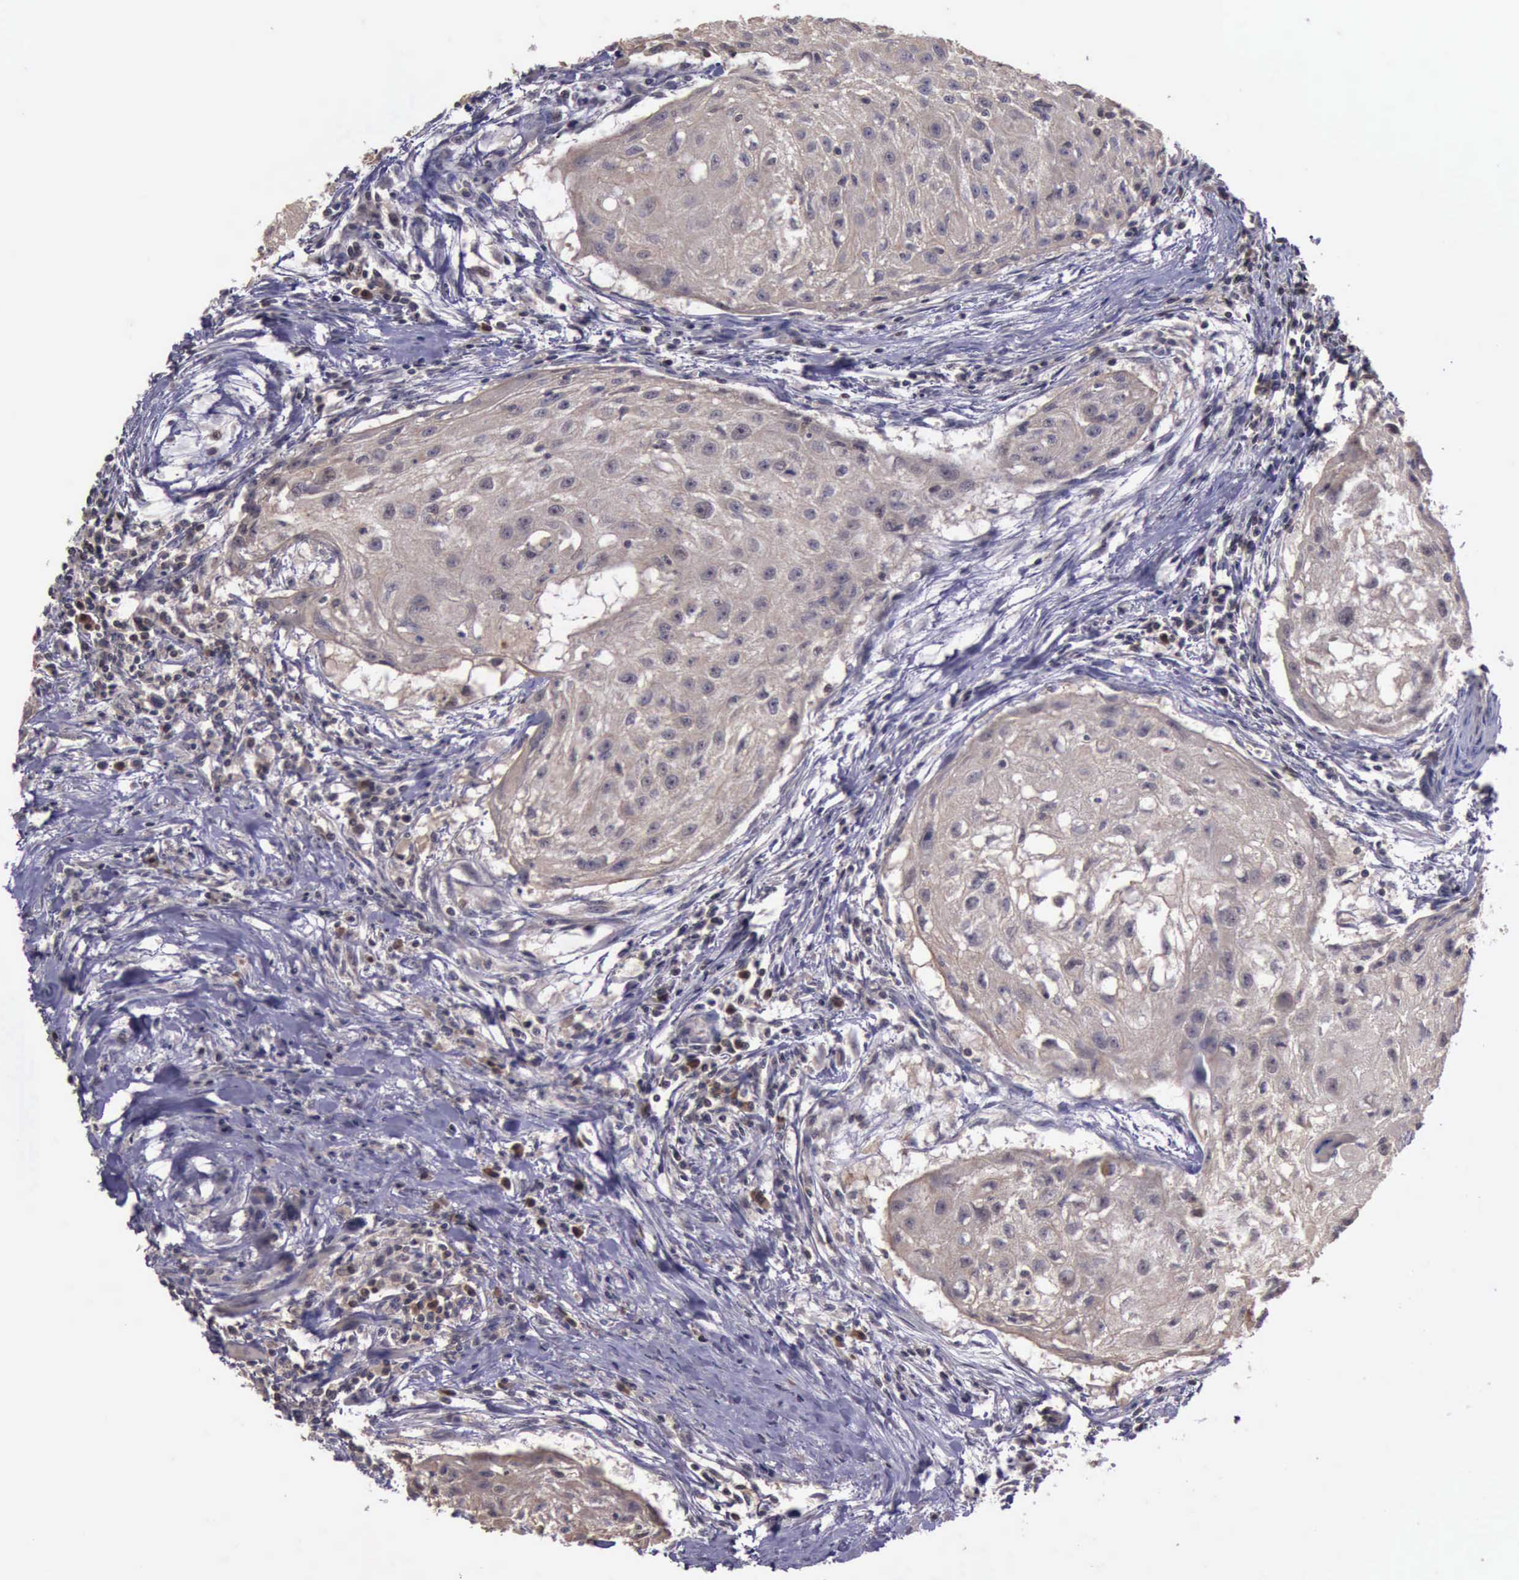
{"staining": {"intensity": "weak", "quantity": ">75%", "location": "cytoplasmic/membranous"}, "tissue": "head and neck cancer", "cell_type": "Tumor cells", "image_type": "cancer", "snomed": [{"axis": "morphology", "description": "Squamous cell carcinoma, NOS"}, {"axis": "topography", "description": "Head-Neck"}], "caption": "A photomicrograph of head and neck cancer stained for a protein reveals weak cytoplasmic/membranous brown staining in tumor cells. (DAB (3,3'-diaminobenzidine) = brown stain, brightfield microscopy at high magnification).", "gene": "RAB39B", "patient": {"sex": "male", "age": 64}}